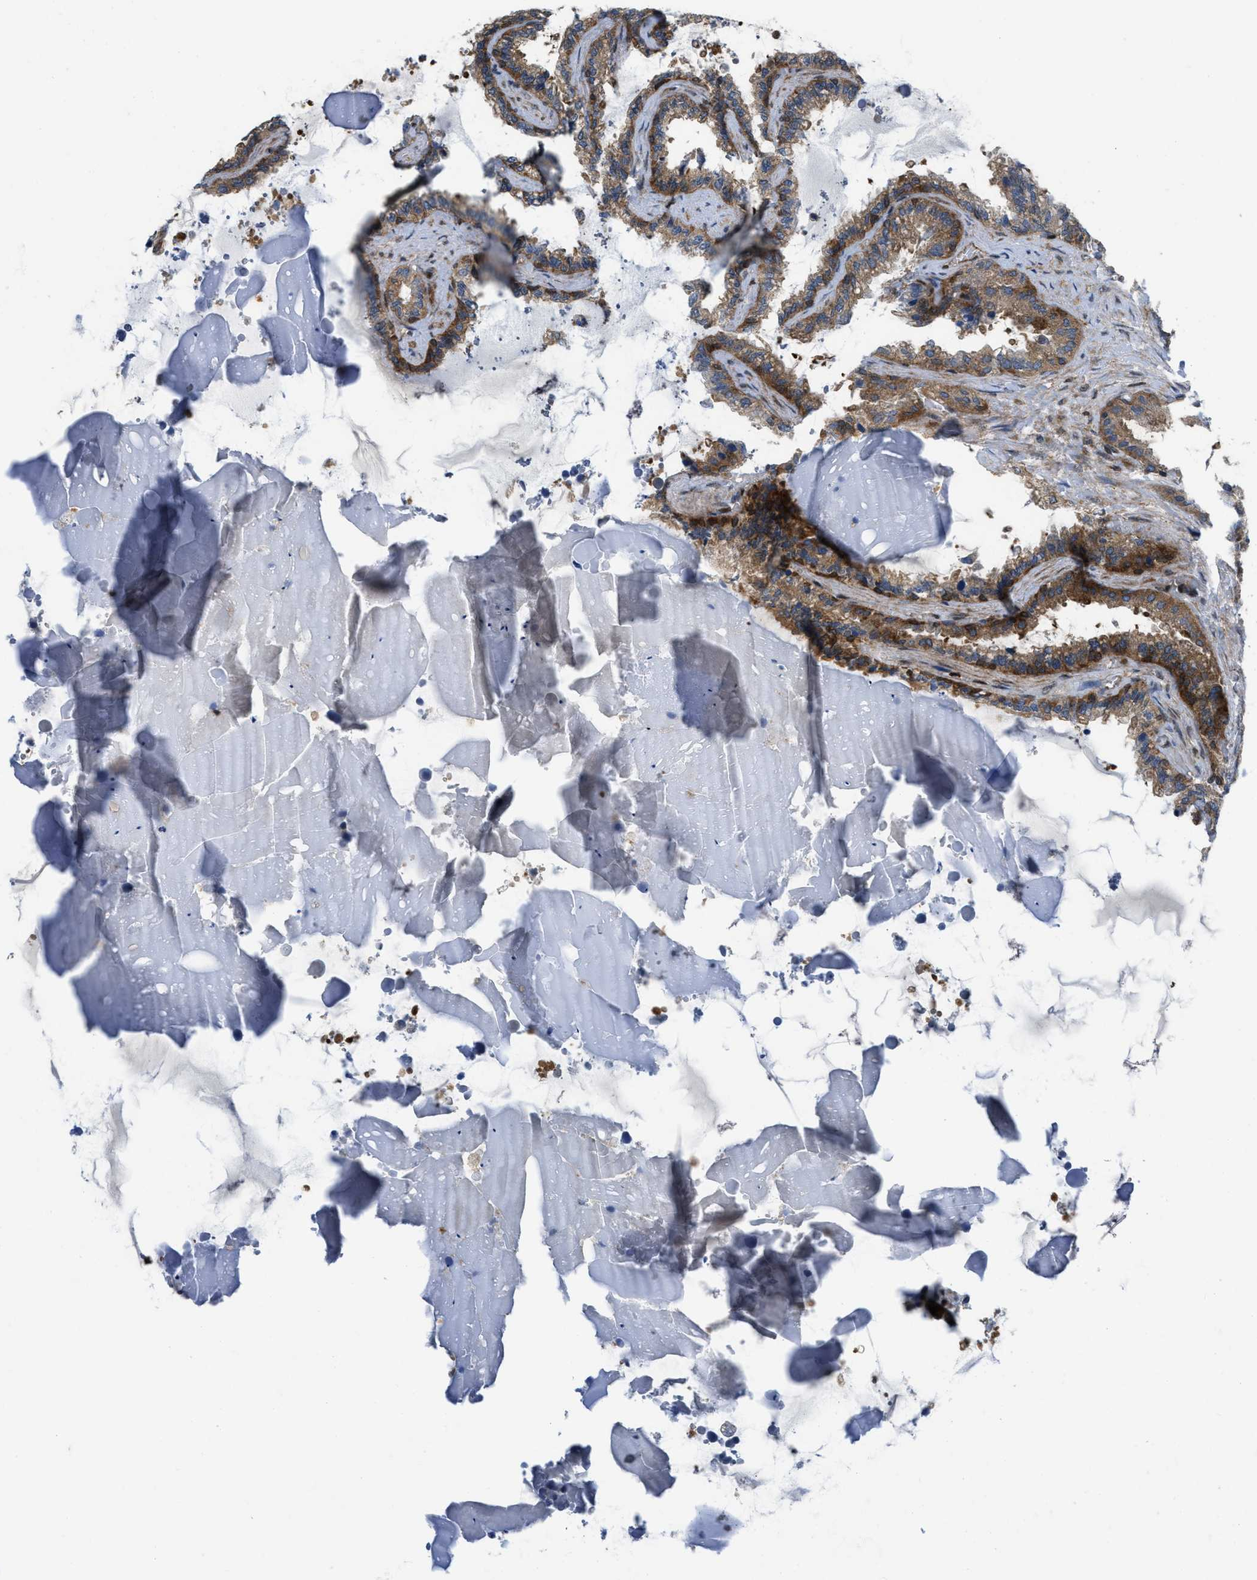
{"staining": {"intensity": "moderate", "quantity": ">75%", "location": "cytoplasmic/membranous,nuclear"}, "tissue": "seminal vesicle", "cell_type": "Glandular cells", "image_type": "normal", "snomed": [{"axis": "morphology", "description": "Normal tissue, NOS"}, {"axis": "topography", "description": "Seminal veicle"}], "caption": "Moderate cytoplasmic/membranous,nuclear expression is identified in about >75% of glandular cells in unremarkable seminal vesicle.", "gene": "PPP2CB", "patient": {"sex": "male", "age": 46}}